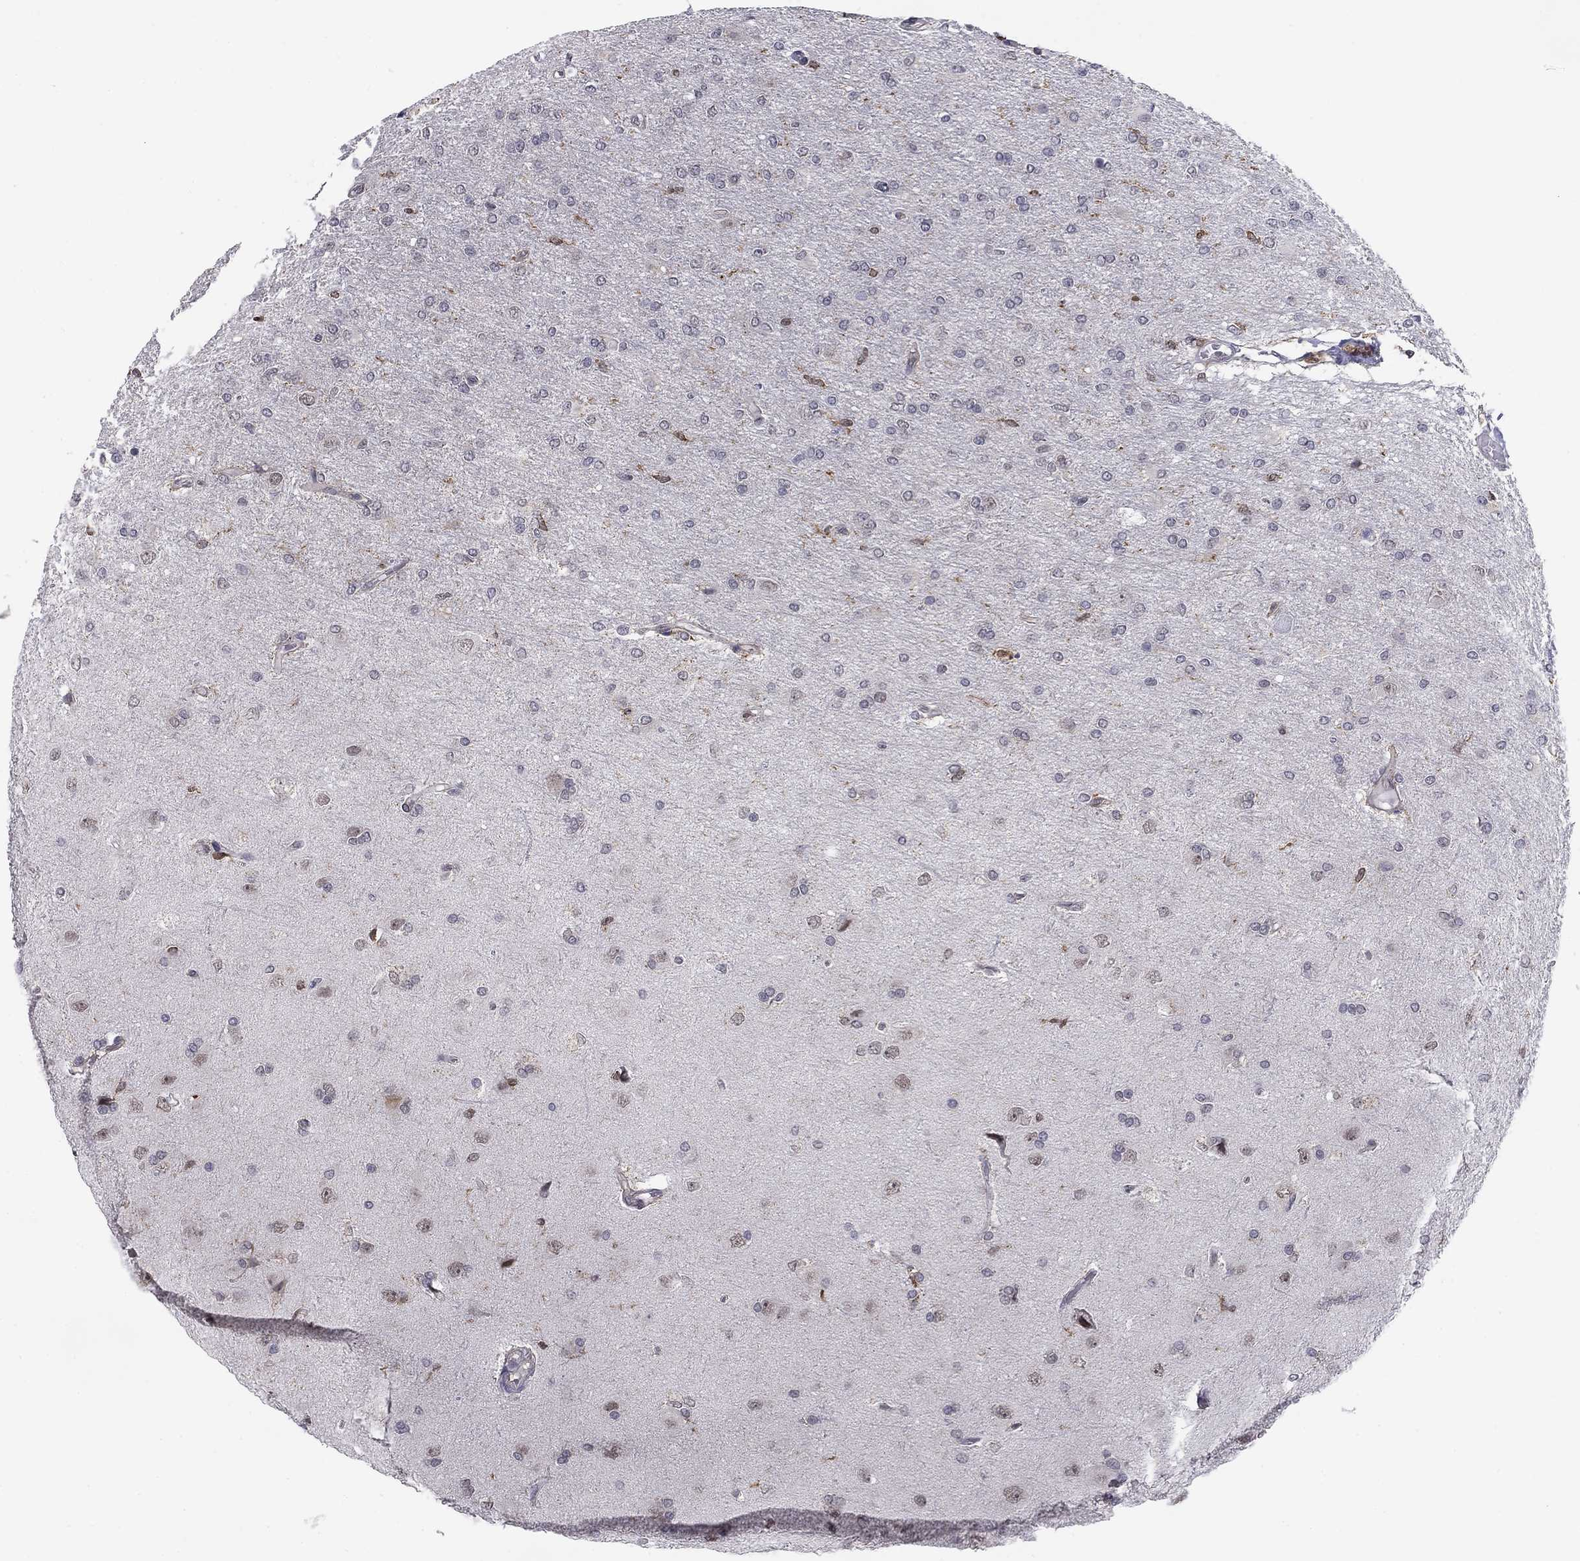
{"staining": {"intensity": "negative", "quantity": "none", "location": "none"}, "tissue": "glioma", "cell_type": "Tumor cells", "image_type": "cancer", "snomed": [{"axis": "morphology", "description": "Glioma, malignant, High grade"}, {"axis": "topography", "description": "Cerebral cortex"}], "caption": "Immunohistochemistry (IHC) of glioma reveals no positivity in tumor cells. Brightfield microscopy of immunohistochemistry (IHC) stained with DAB (brown) and hematoxylin (blue), captured at high magnification.", "gene": "PLCB2", "patient": {"sex": "male", "age": 70}}